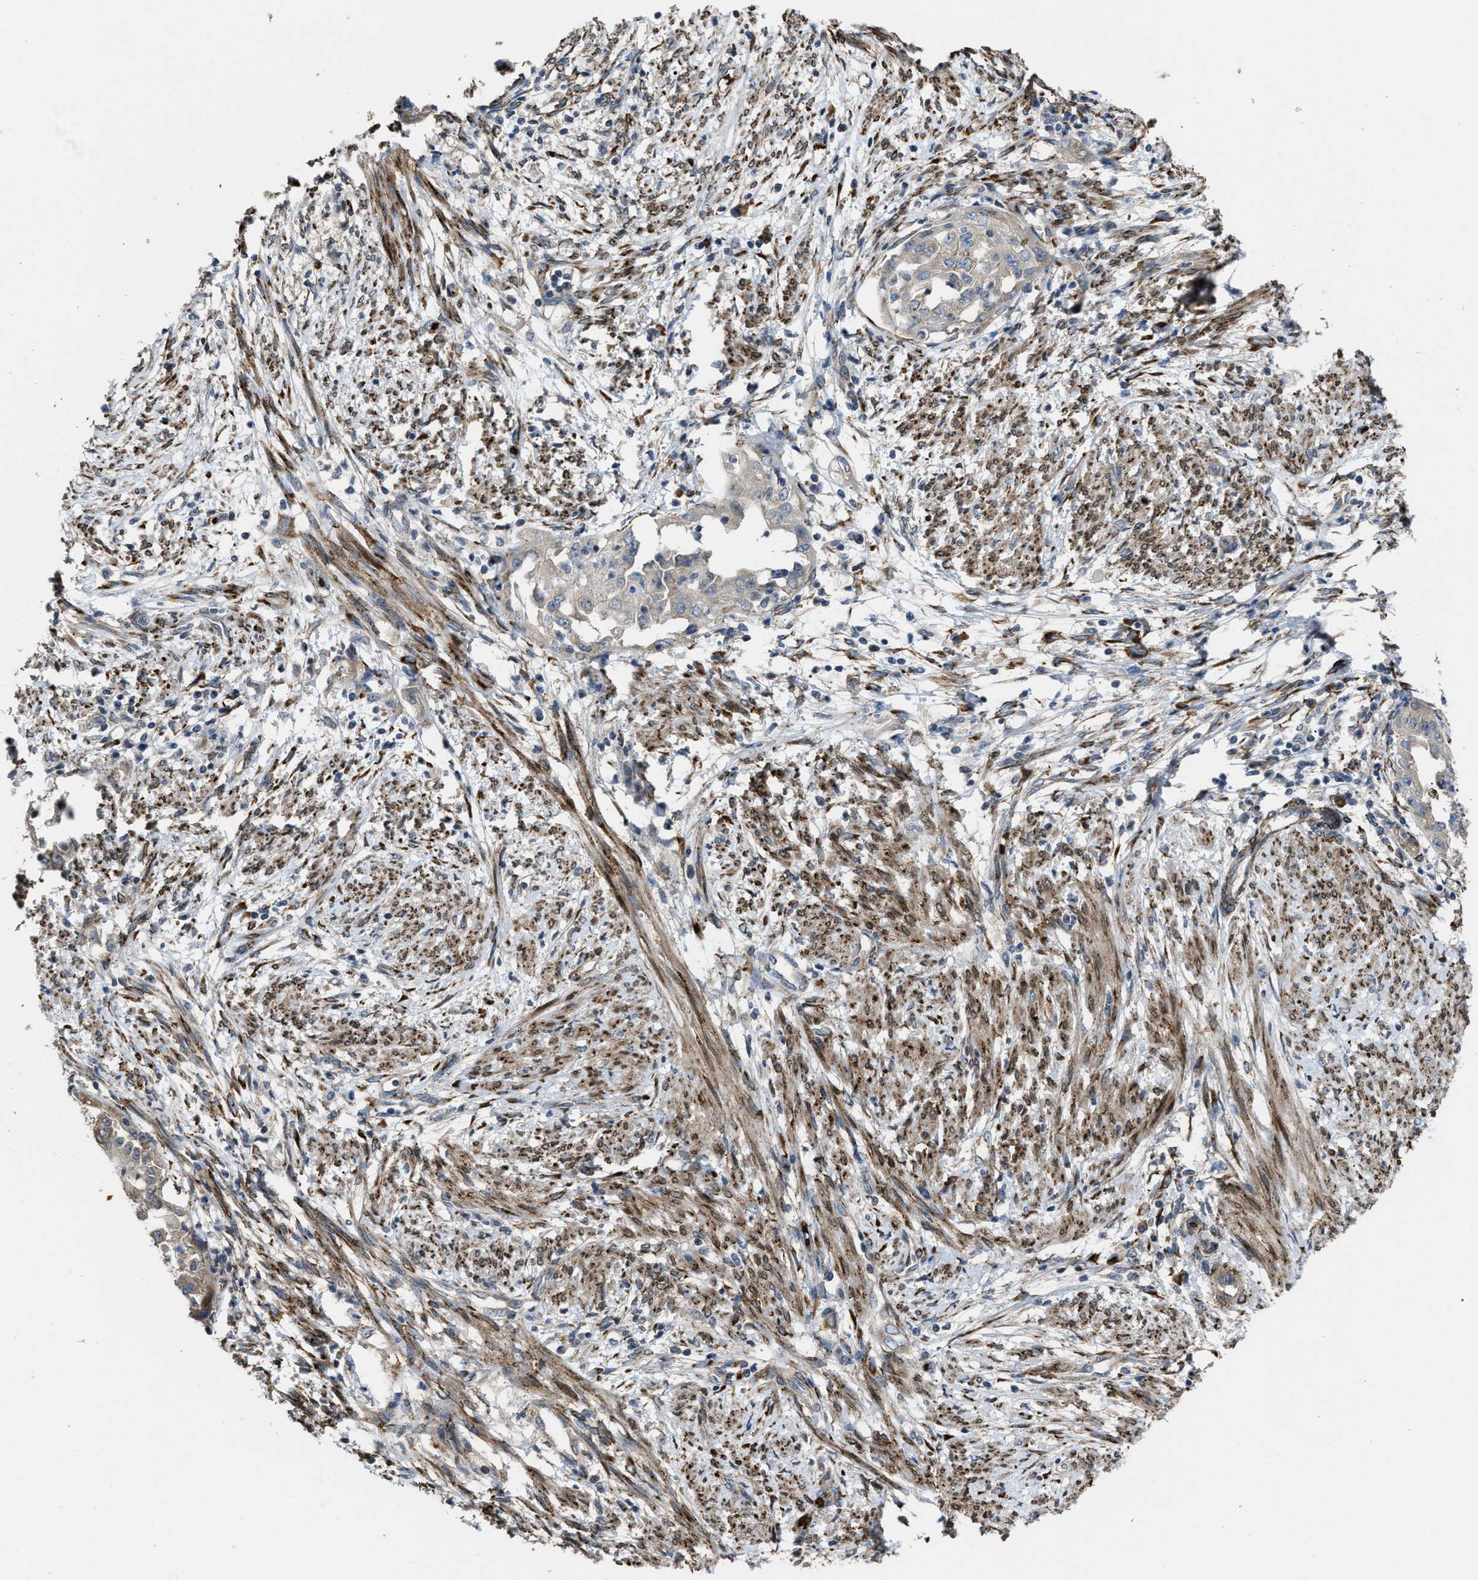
{"staining": {"intensity": "weak", "quantity": "<25%", "location": "cytoplasmic/membranous"}, "tissue": "endometrial cancer", "cell_type": "Tumor cells", "image_type": "cancer", "snomed": [{"axis": "morphology", "description": "Adenocarcinoma, NOS"}, {"axis": "topography", "description": "Endometrium"}], "caption": "The photomicrograph demonstrates no significant positivity in tumor cells of endometrial cancer.", "gene": "SELENOM", "patient": {"sex": "female", "age": 85}}